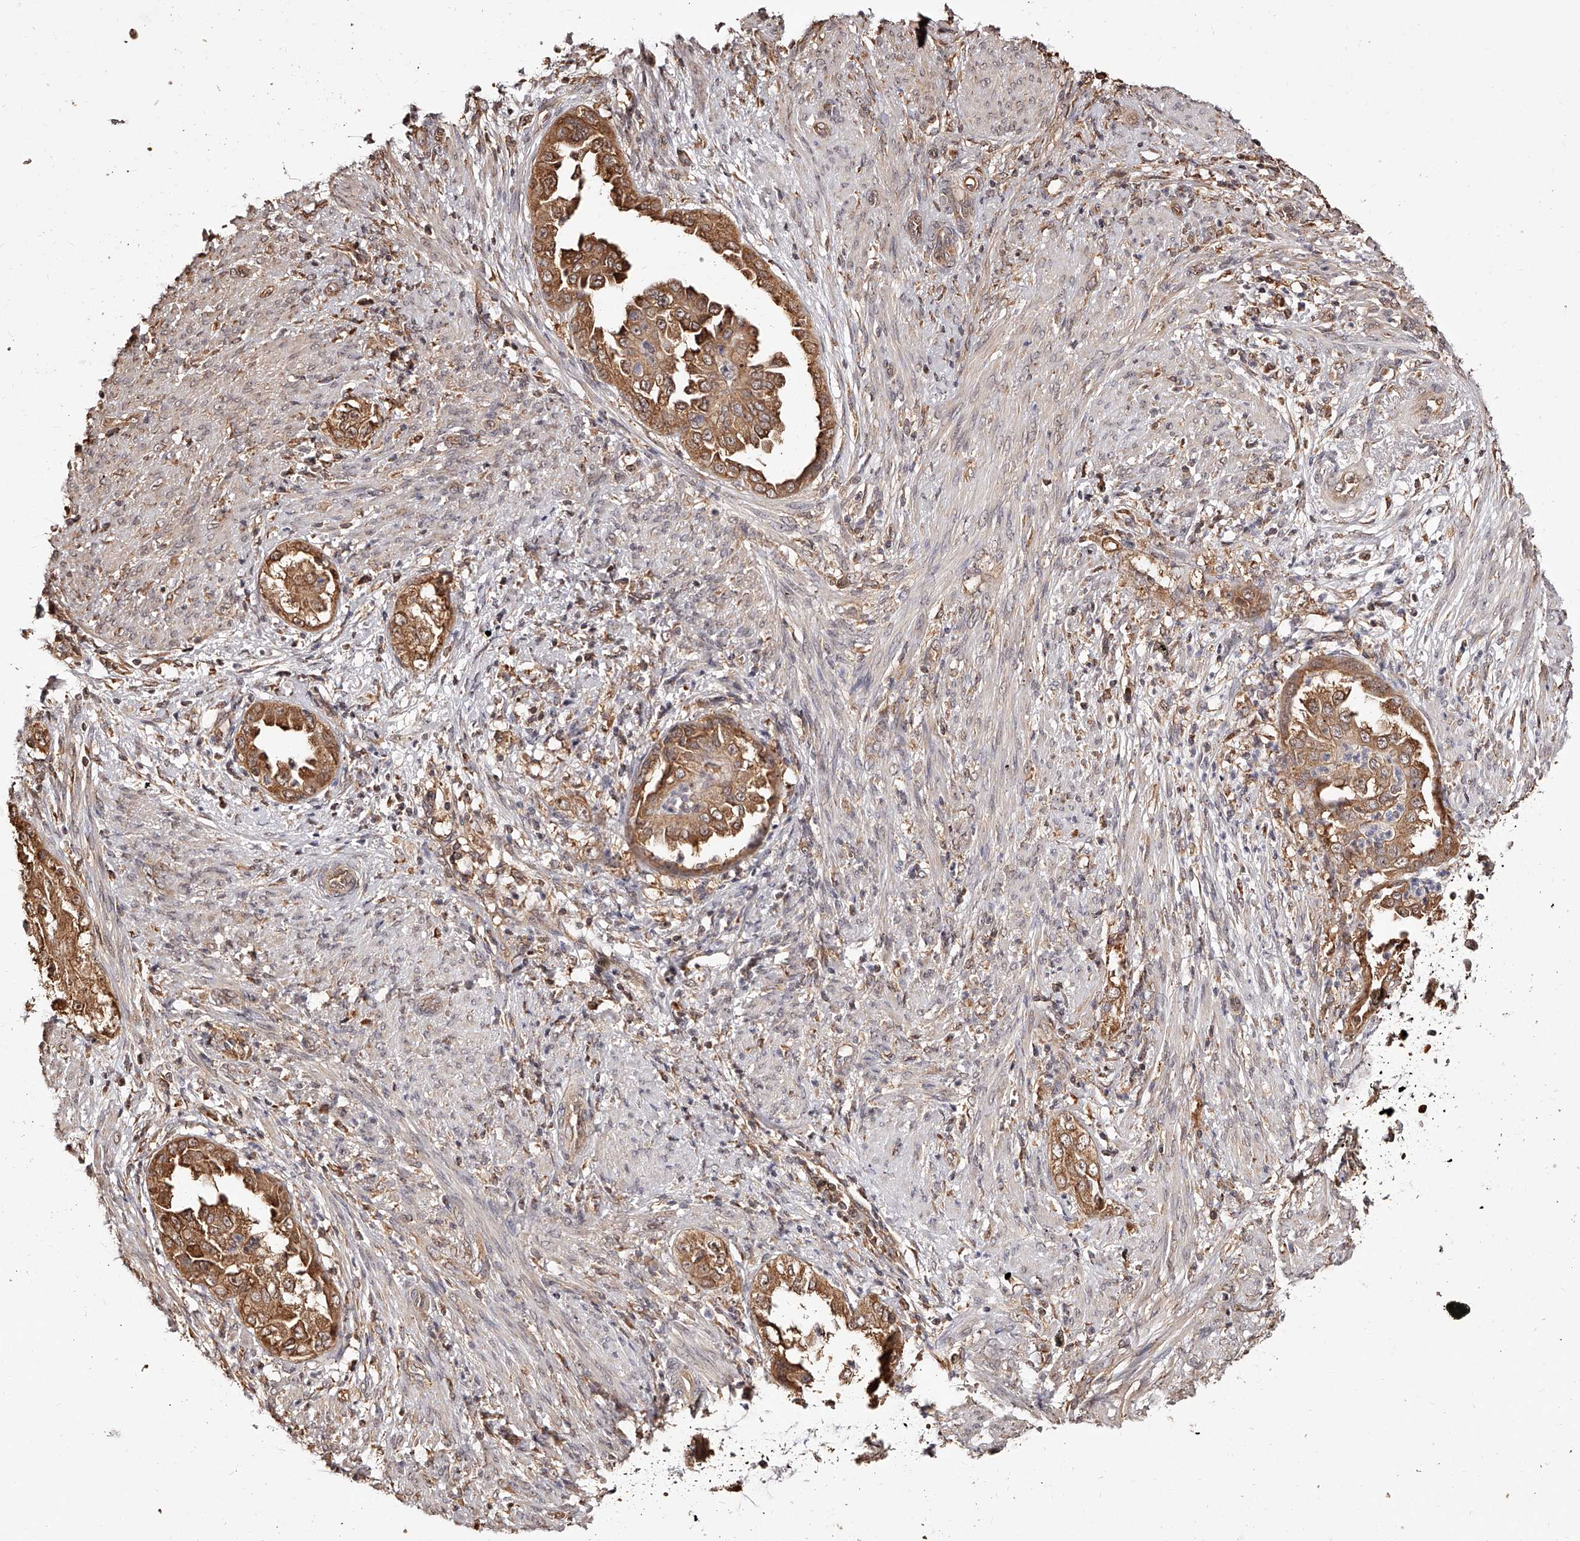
{"staining": {"intensity": "moderate", "quantity": ">75%", "location": "cytoplasmic/membranous,nuclear"}, "tissue": "endometrial cancer", "cell_type": "Tumor cells", "image_type": "cancer", "snomed": [{"axis": "morphology", "description": "Adenocarcinoma, NOS"}, {"axis": "topography", "description": "Endometrium"}], "caption": "A brown stain highlights moderate cytoplasmic/membranous and nuclear staining of a protein in human endometrial cancer (adenocarcinoma) tumor cells.", "gene": "ZNF582", "patient": {"sex": "female", "age": 85}}